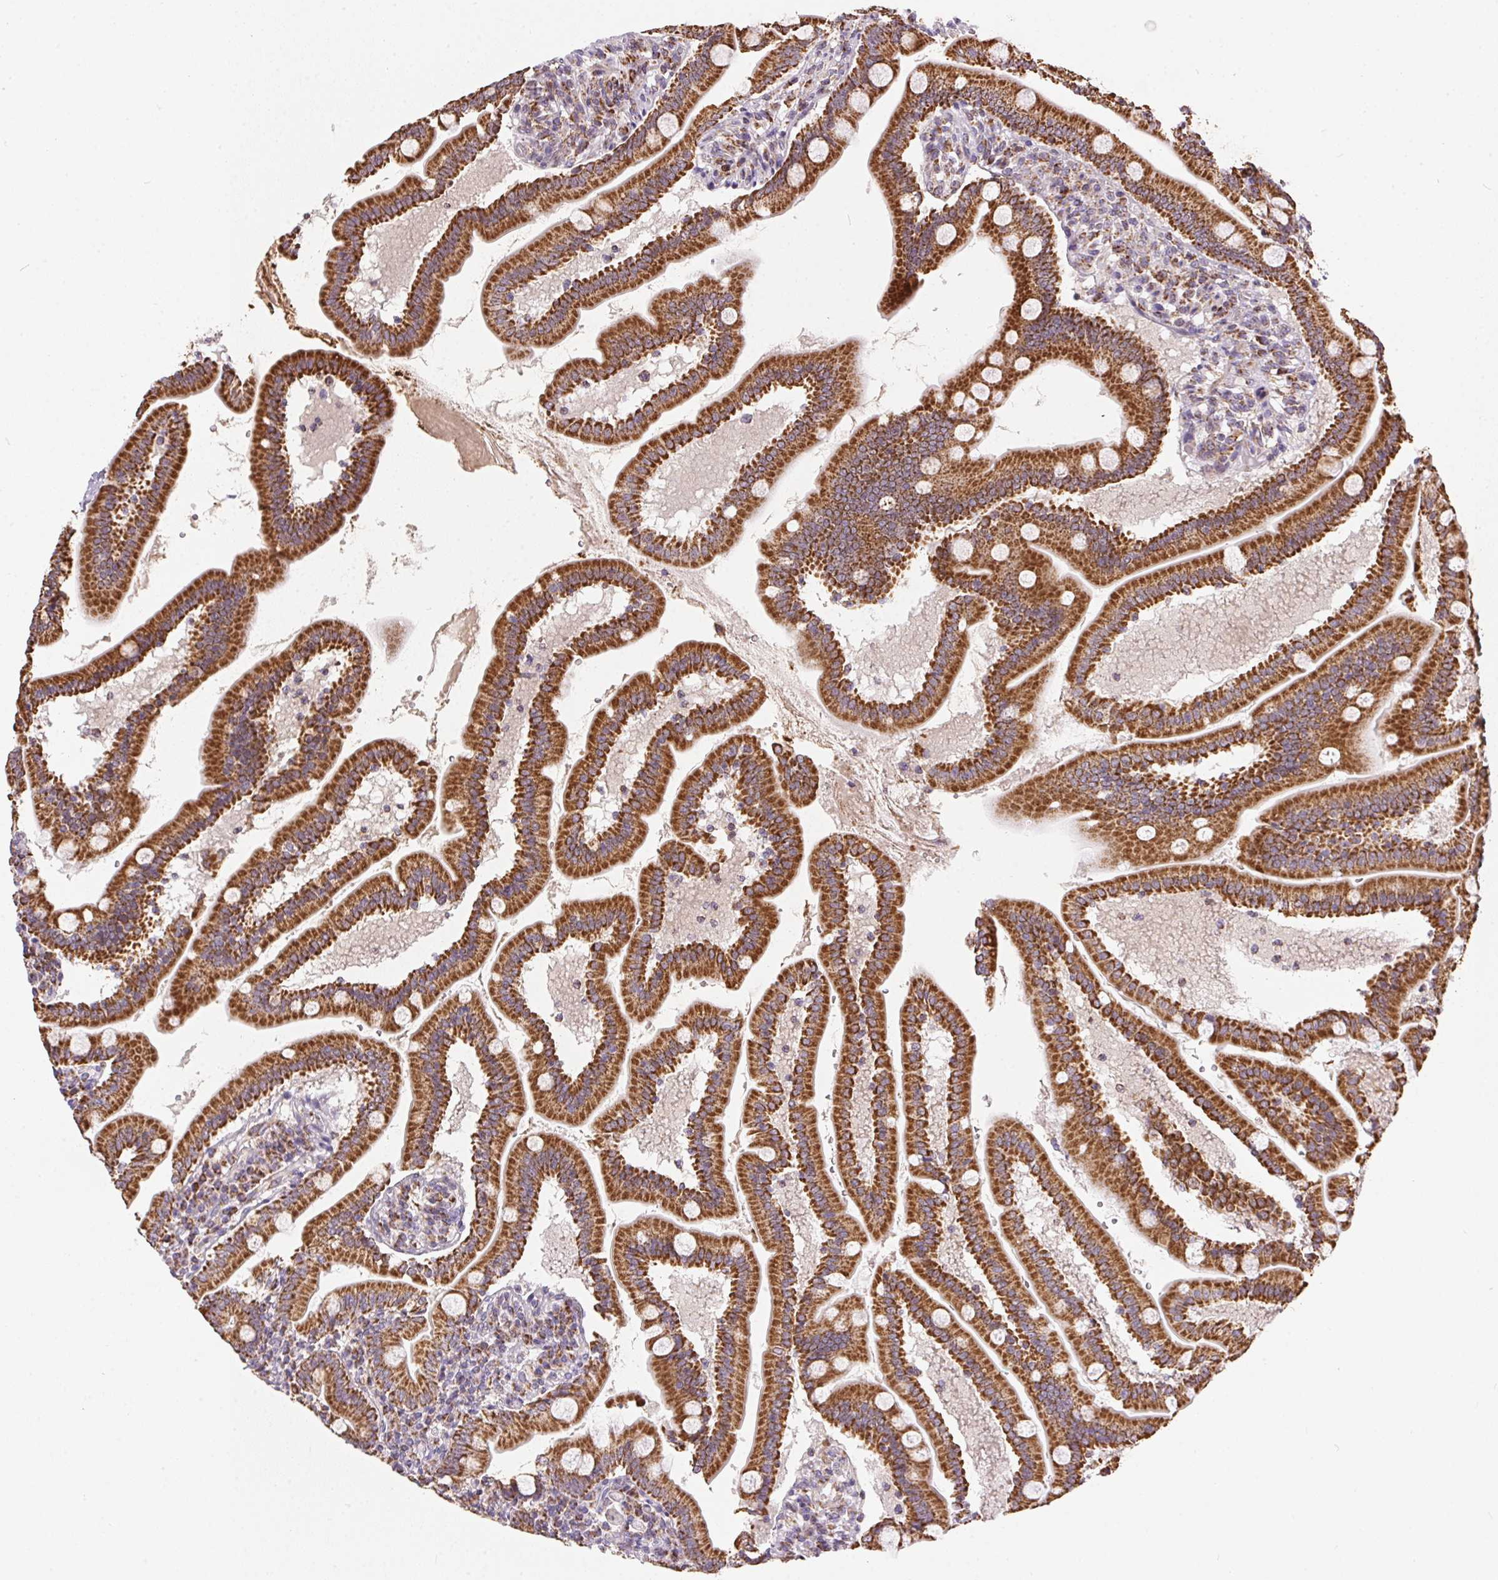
{"staining": {"intensity": "strong", "quantity": ">75%", "location": "cytoplasmic/membranous"}, "tissue": "duodenum", "cell_type": "Glandular cells", "image_type": "normal", "snomed": [{"axis": "morphology", "description": "Normal tissue, NOS"}, {"axis": "topography", "description": "Duodenum"}], "caption": "A micrograph showing strong cytoplasmic/membranous expression in about >75% of glandular cells in normal duodenum, as visualized by brown immunohistochemical staining.", "gene": "MAPK11", "patient": {"sex": "female", "age": 67}}